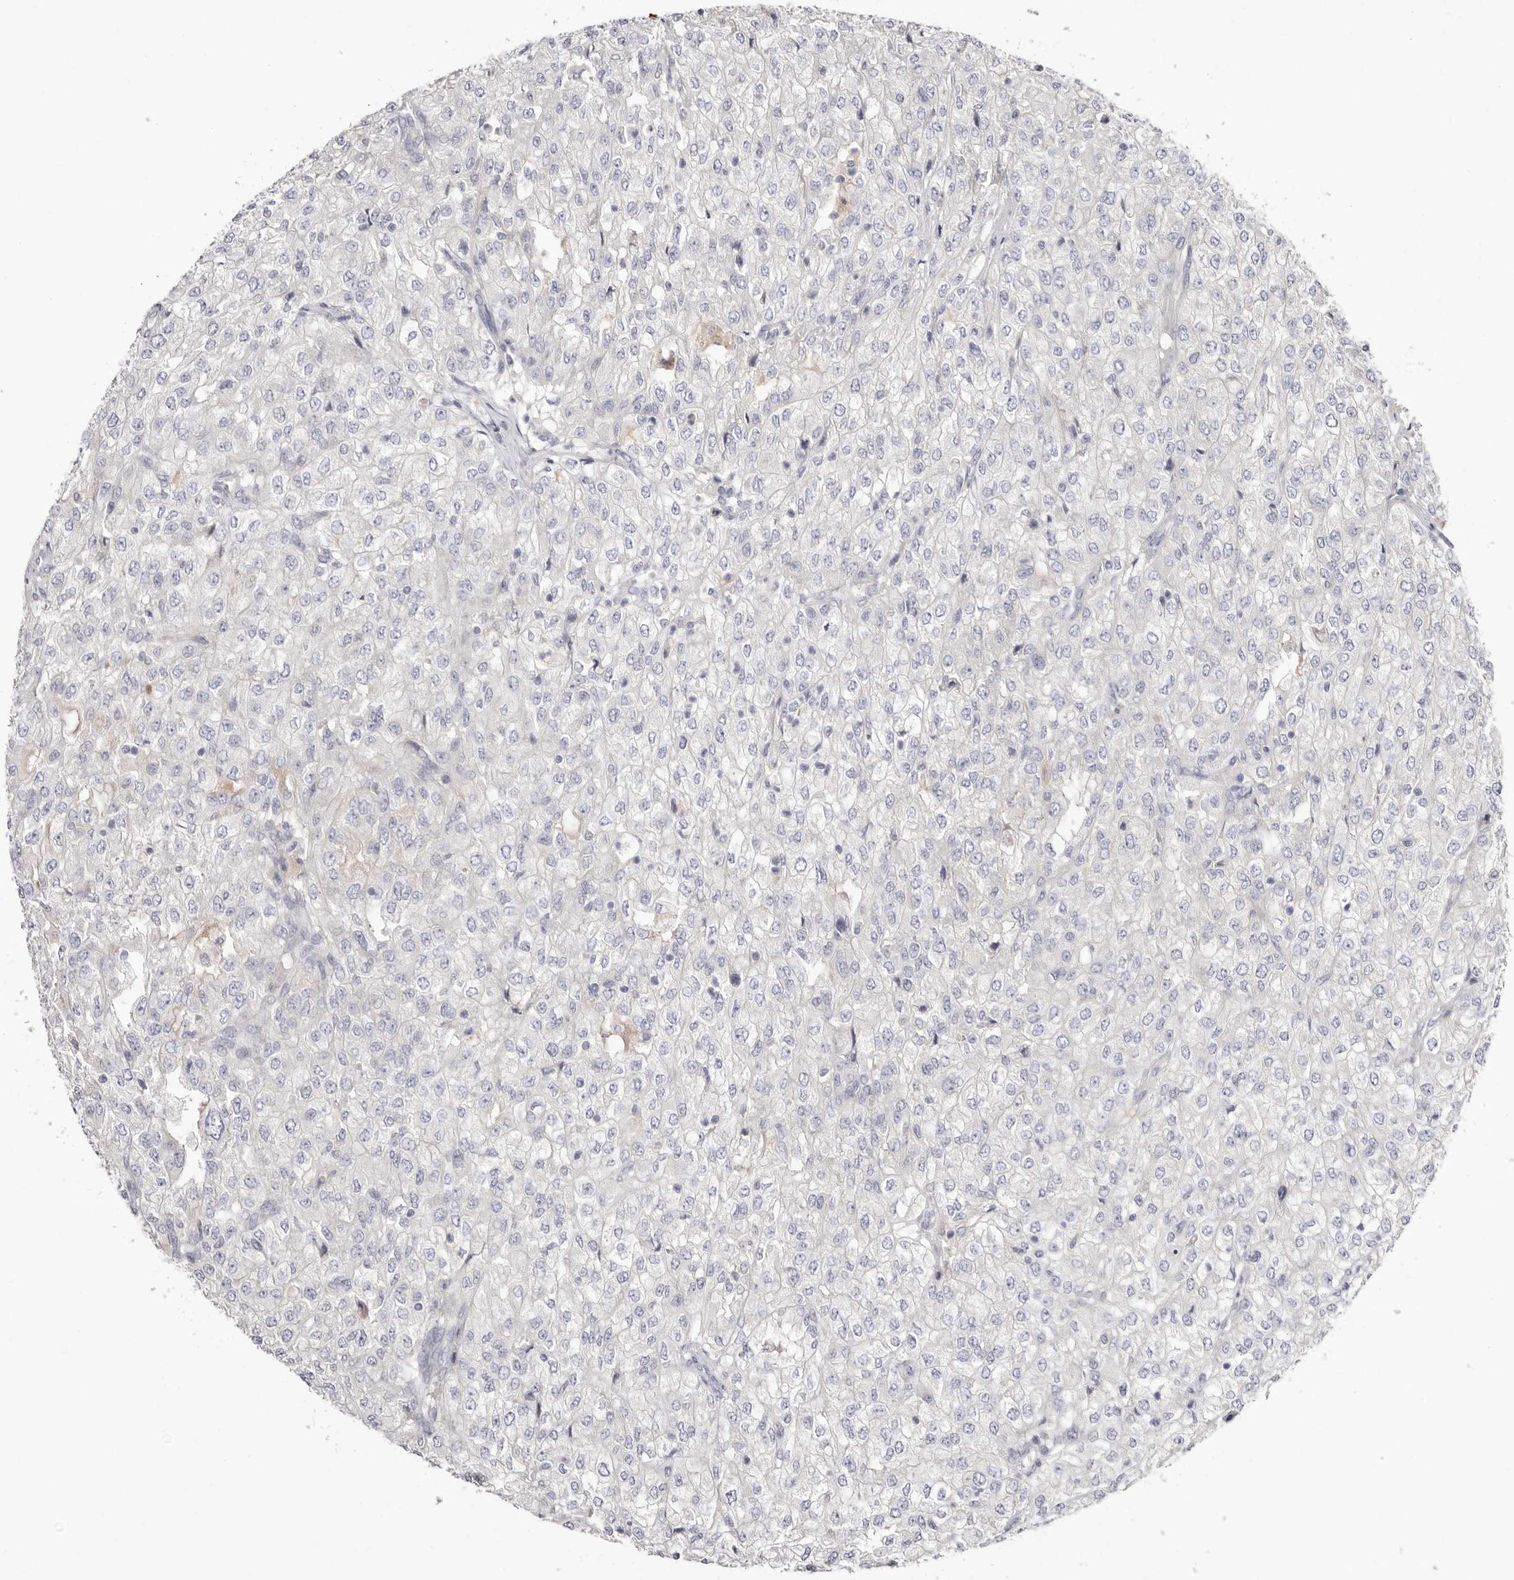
{"staining": {"intensity": "negative", "quantity": "none", "location": "none"}, "tissue": "renal cancer", "cell_type": "Tumor cells", "image_type": "cancer", "snomed": [{"axis": "morphology", "description": "Adenocarcinoma, NOS"}, {"axis": "topography", "description": "Kidney"}], "caption": "DAB (3,3'-diaminobenzidine) immunohistochemical staining of renal cancer (adenocarcinoma) exhibits no significant staining in tumor cells.", "gene": "STK16", "patient": {"sex": "female", "age": 54}}